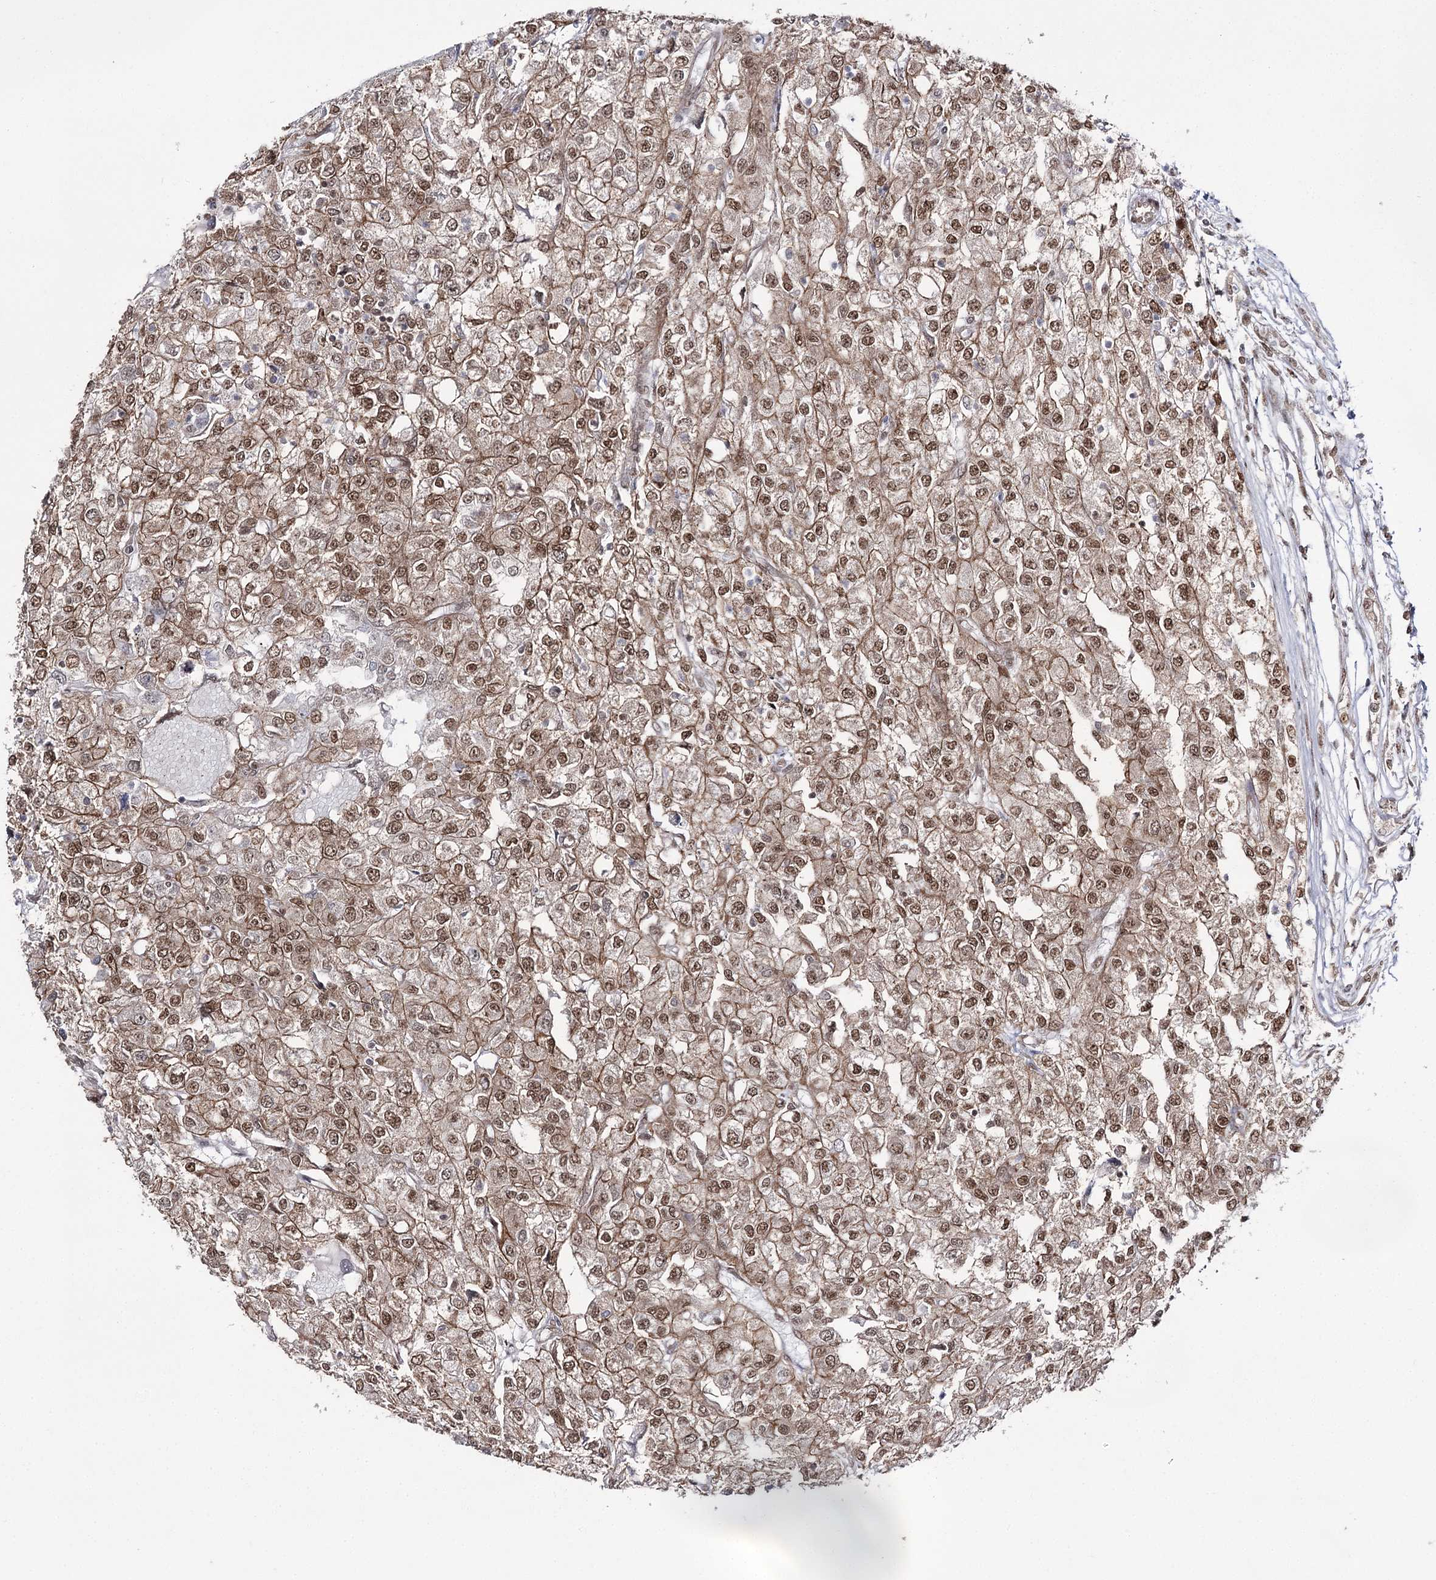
{"staining": {"intensity": "moderate", "quantity": ">75%", "location": "cytoplasmic/membranous,nuclear"}, "tissue": "renal cancer", "cell_type": "Tumor cells", "image_type": "cancer", "snomed": [{"axis": "morphology", "description": "Adenocarcinoma, NOS"}, {"axis": "topography", "description": "Kidney"}], "caption": "Moderate cytoplasmic/membranous and nuclear positivity for a protein is seen in about >75% of tumor cells of adenocarcinoma (renal) using immunohistochemistry.", "gene": "VGLL4", "patient": {"sex": "female", "age": 54}}